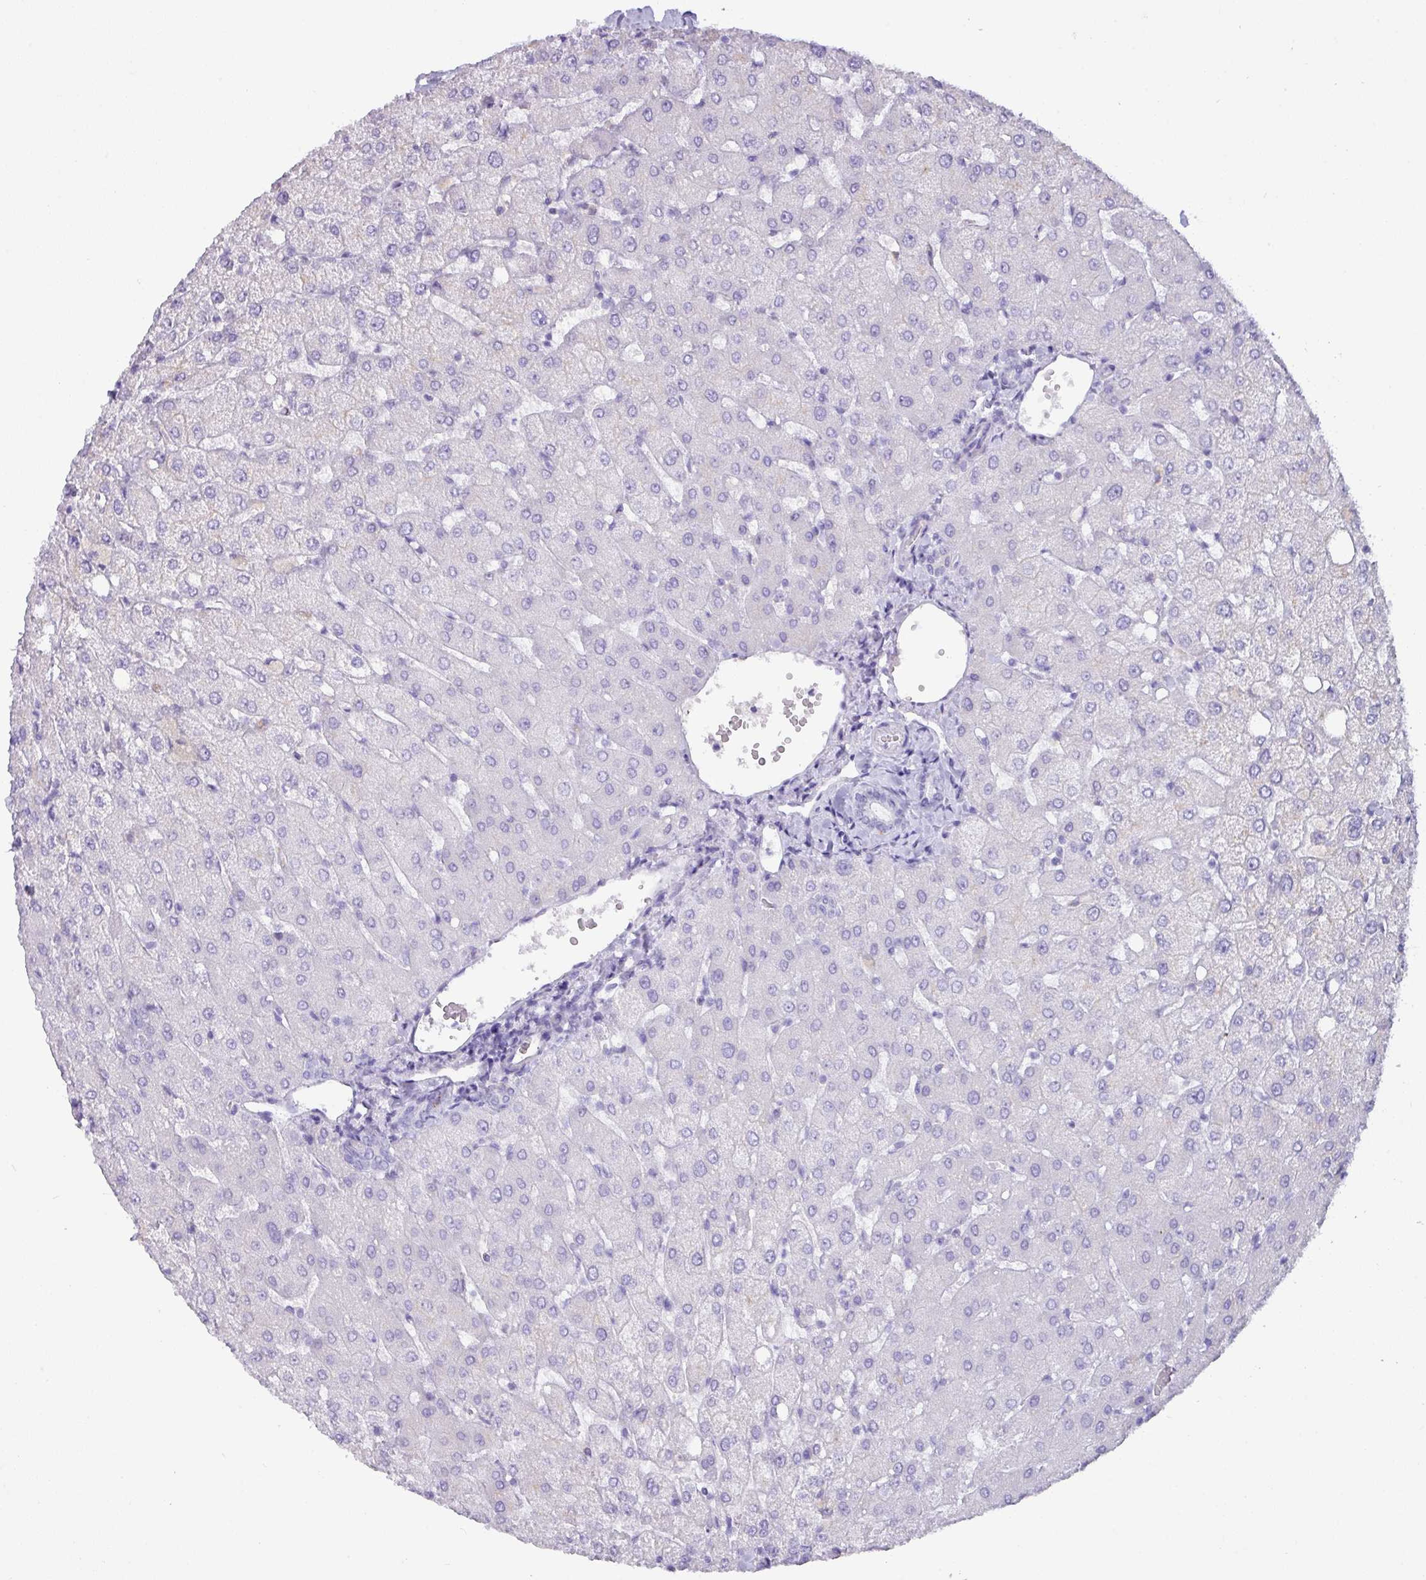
{"staining": {"intensity": "negative", "quantity": "none", "location": "none"}, "tissue": "liver", "cell_type": "Cholangiocytes", "image_type": "normal", "snomed": [{"axis": "morphology", "description": "Normal tissue, NOS"}, {"axis": "topography", "description": "Liver"}], "caption": "Protein analysis of normal liver reveals no significant positivity in cholangiocytes. (DAB immunohistochemistry with hematoxylin counter stain).", "gene": "NCCRP1", "patient": {"sex": "female", "age": 54}}